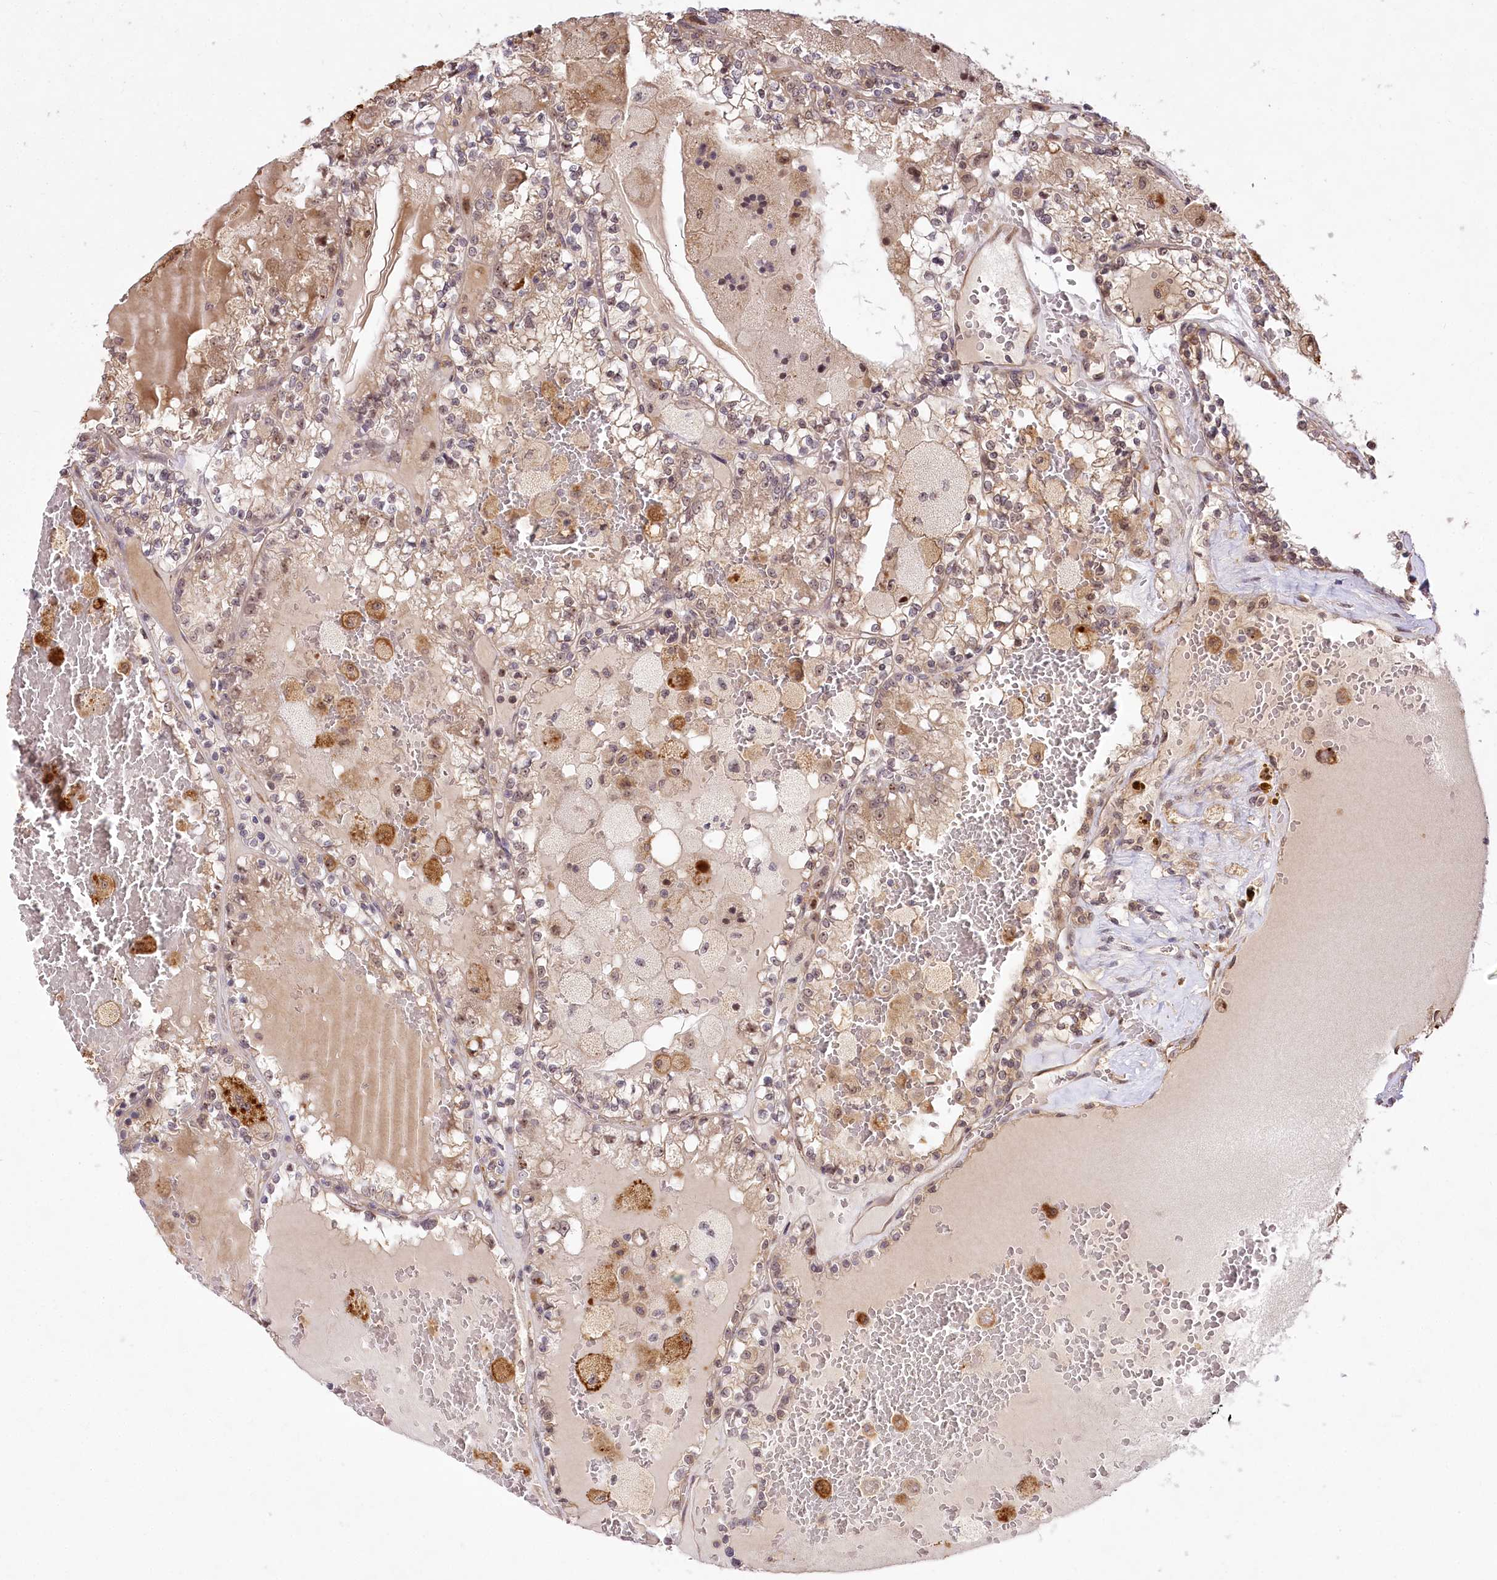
{"staining": {"intensity": "negative", "quantity": "none", "location": "none"}, "tissue": "renal cancer", "cell_type": "Tumor cells", "image_type": "cancer", "snomed": [{"axis": "morphology", "description": "Adenocarcinoma, NOS"}, {"axis": "topography", "description": "Kidney"}], "caption": "Immunohistochemical staining of renal cancer (adenocarcinoma) demonstrates no significant expression in tumor cells.", "gene": "SERGEF", "patient": {"sex": "female", "age": 56}}